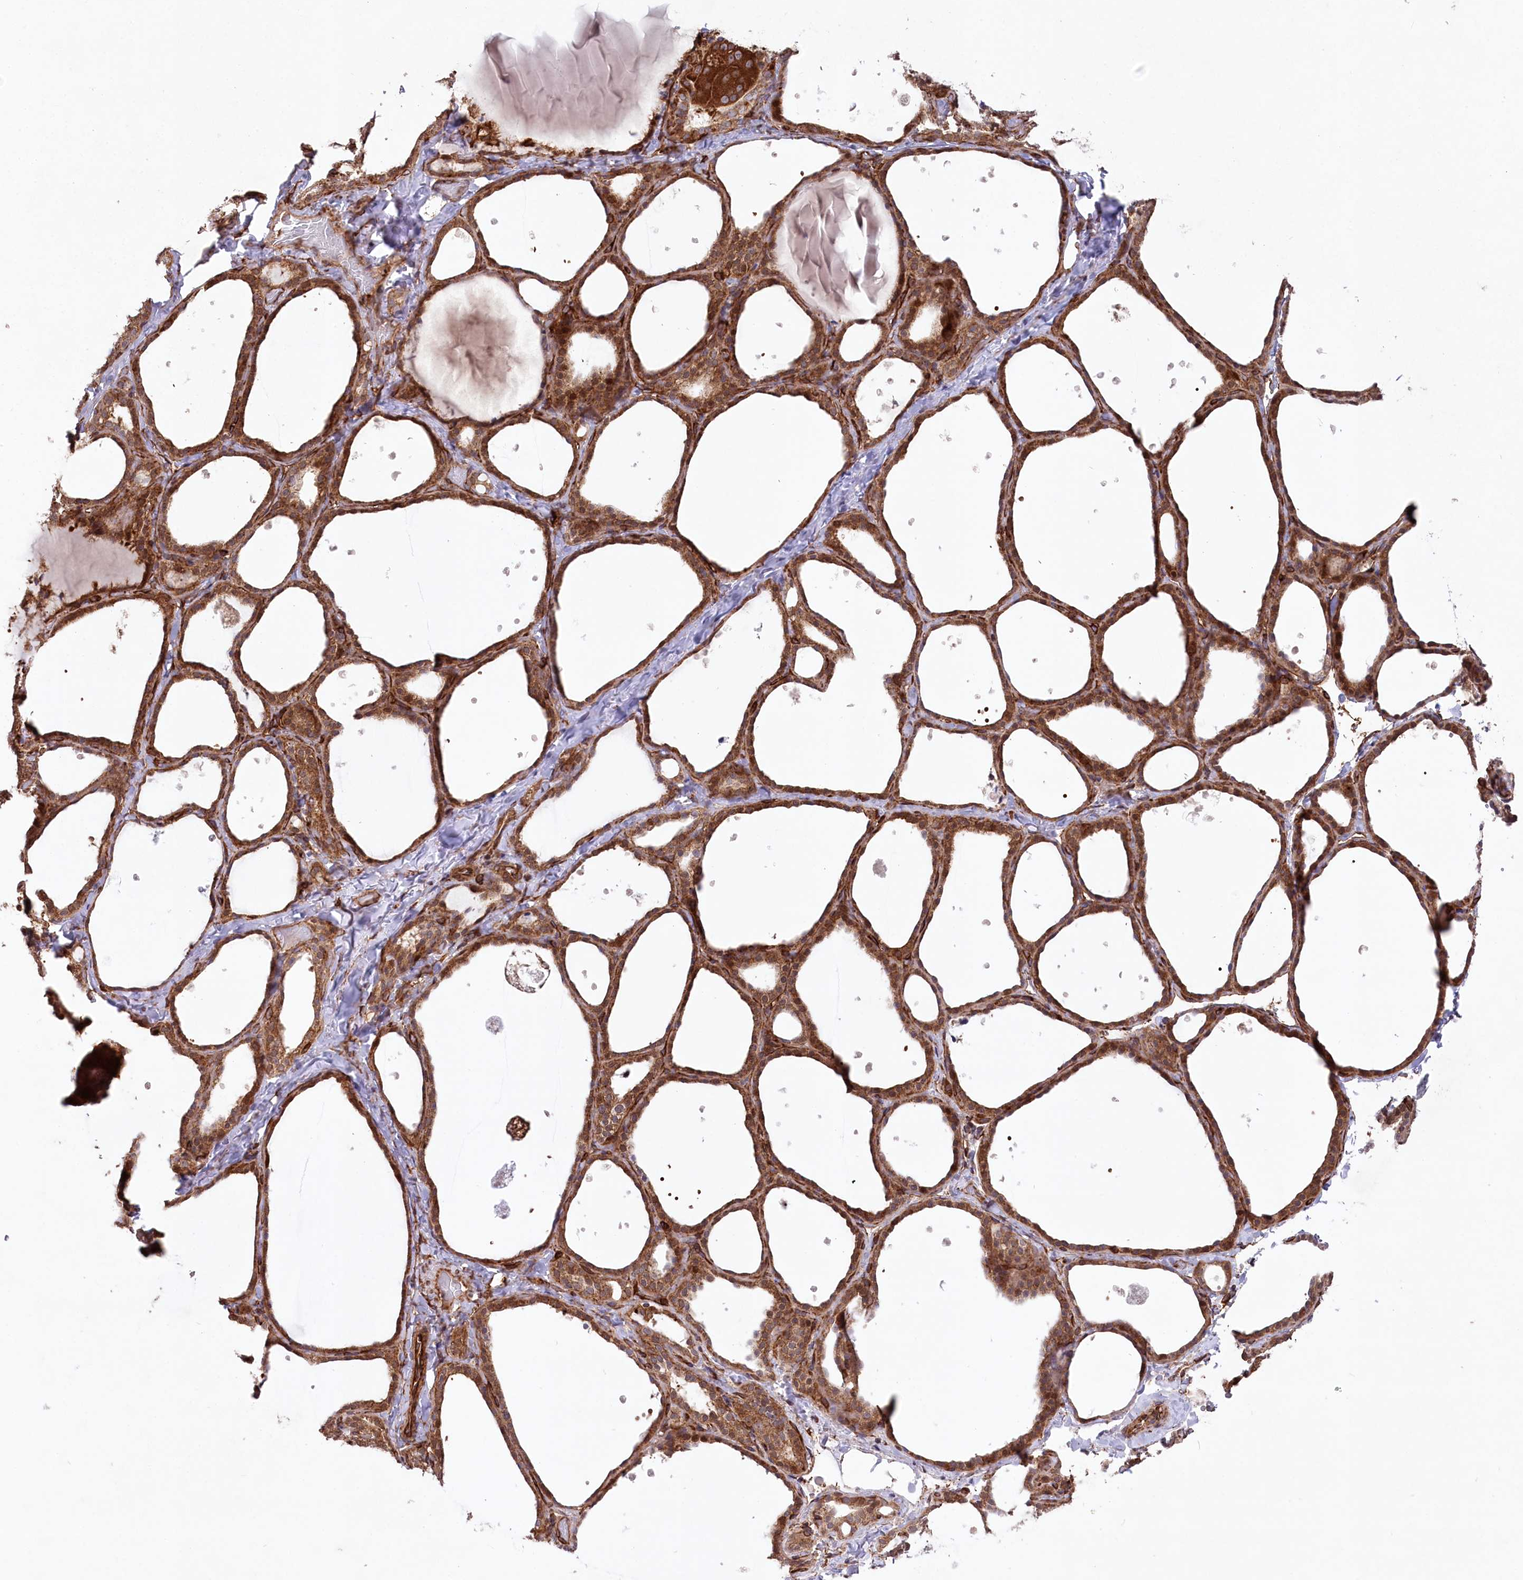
{"staining": {"intensity": "strong", "quantity": ">75%", "location": "cytoplasmic/membranous,nuclear"}, "tissue": "thyroid gland", "cell_type": "Glandular cells", "image_type": "normal", "snomed": [{"axis": "morphology", "description": "Normal tissue, NOS"}, {"axis": "topography", "description": "Thyroid gland"}], "caption": "An IHC histopathology image of unremarkable tissue is shown. Protein staining in brown highlights strong cytoplasmic/membranous,nuclear positivity in thyroid gland within glandular cells.", "gene": "MTPAP", "patient": {"sex": "female", "age": 44}}